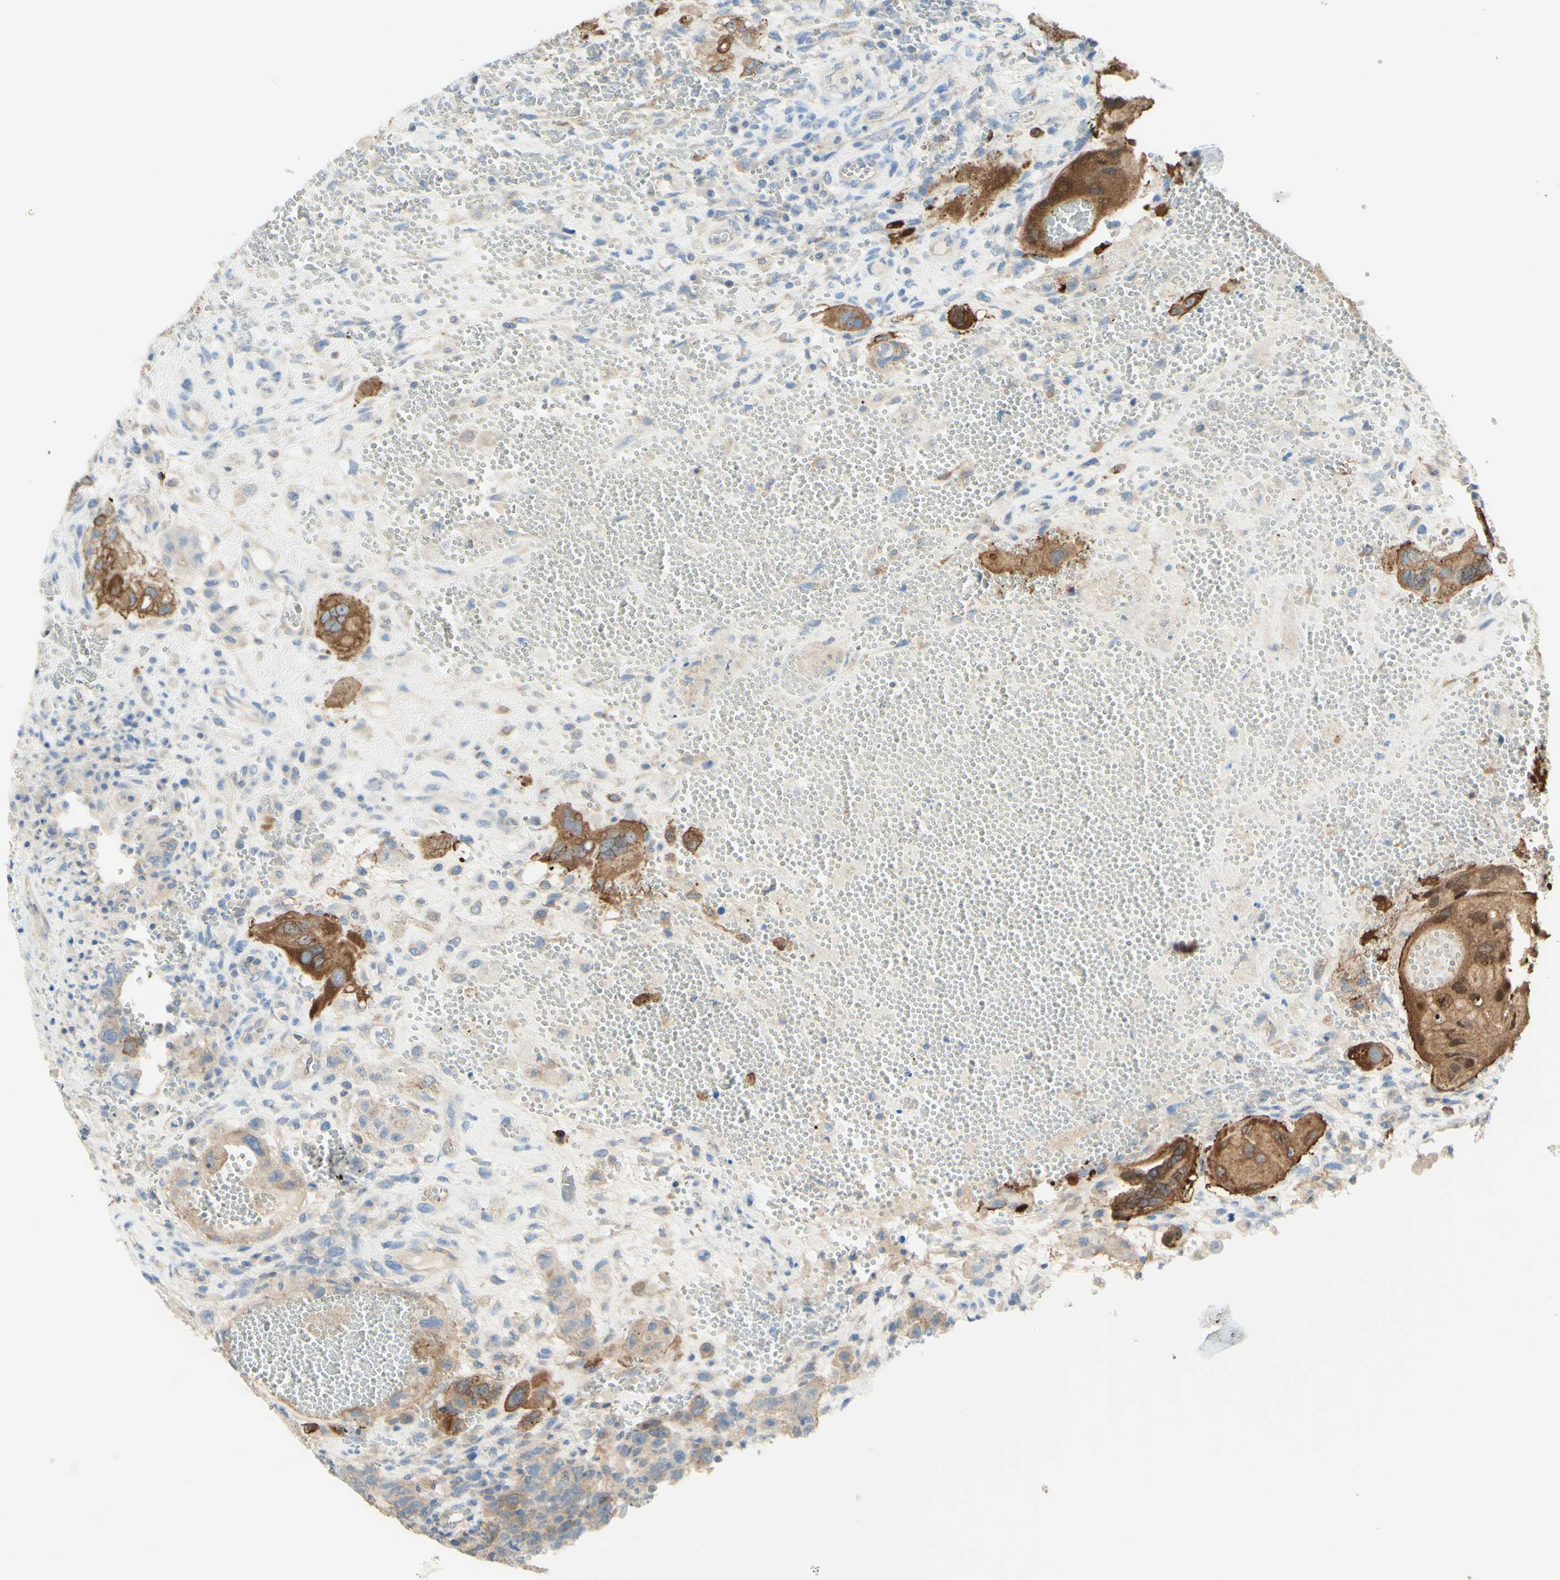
{"staining": {"intensity": "moderate", "quantity": ">75%", "location": "cytoplasmic/membranous"}, "tissue": "testis cancer", "cell_type": "Tumor cells", "image_type": "cancer", "snomed": [{"axis": "morphology", "description": "Carcinoma, Embryonal, NOS"}, {"axis": "topography", "description": "Testis"}], "caption": "Moderate cytoplasmic/membranous staining is identified in approximately >75% of tumor cells in testis cancer (embryonal carcinoma). (DAB IHC with brightfield microscopy, high magnification).", "gene": "MTM1", "patient": {"sex": "male", "age": 26}}